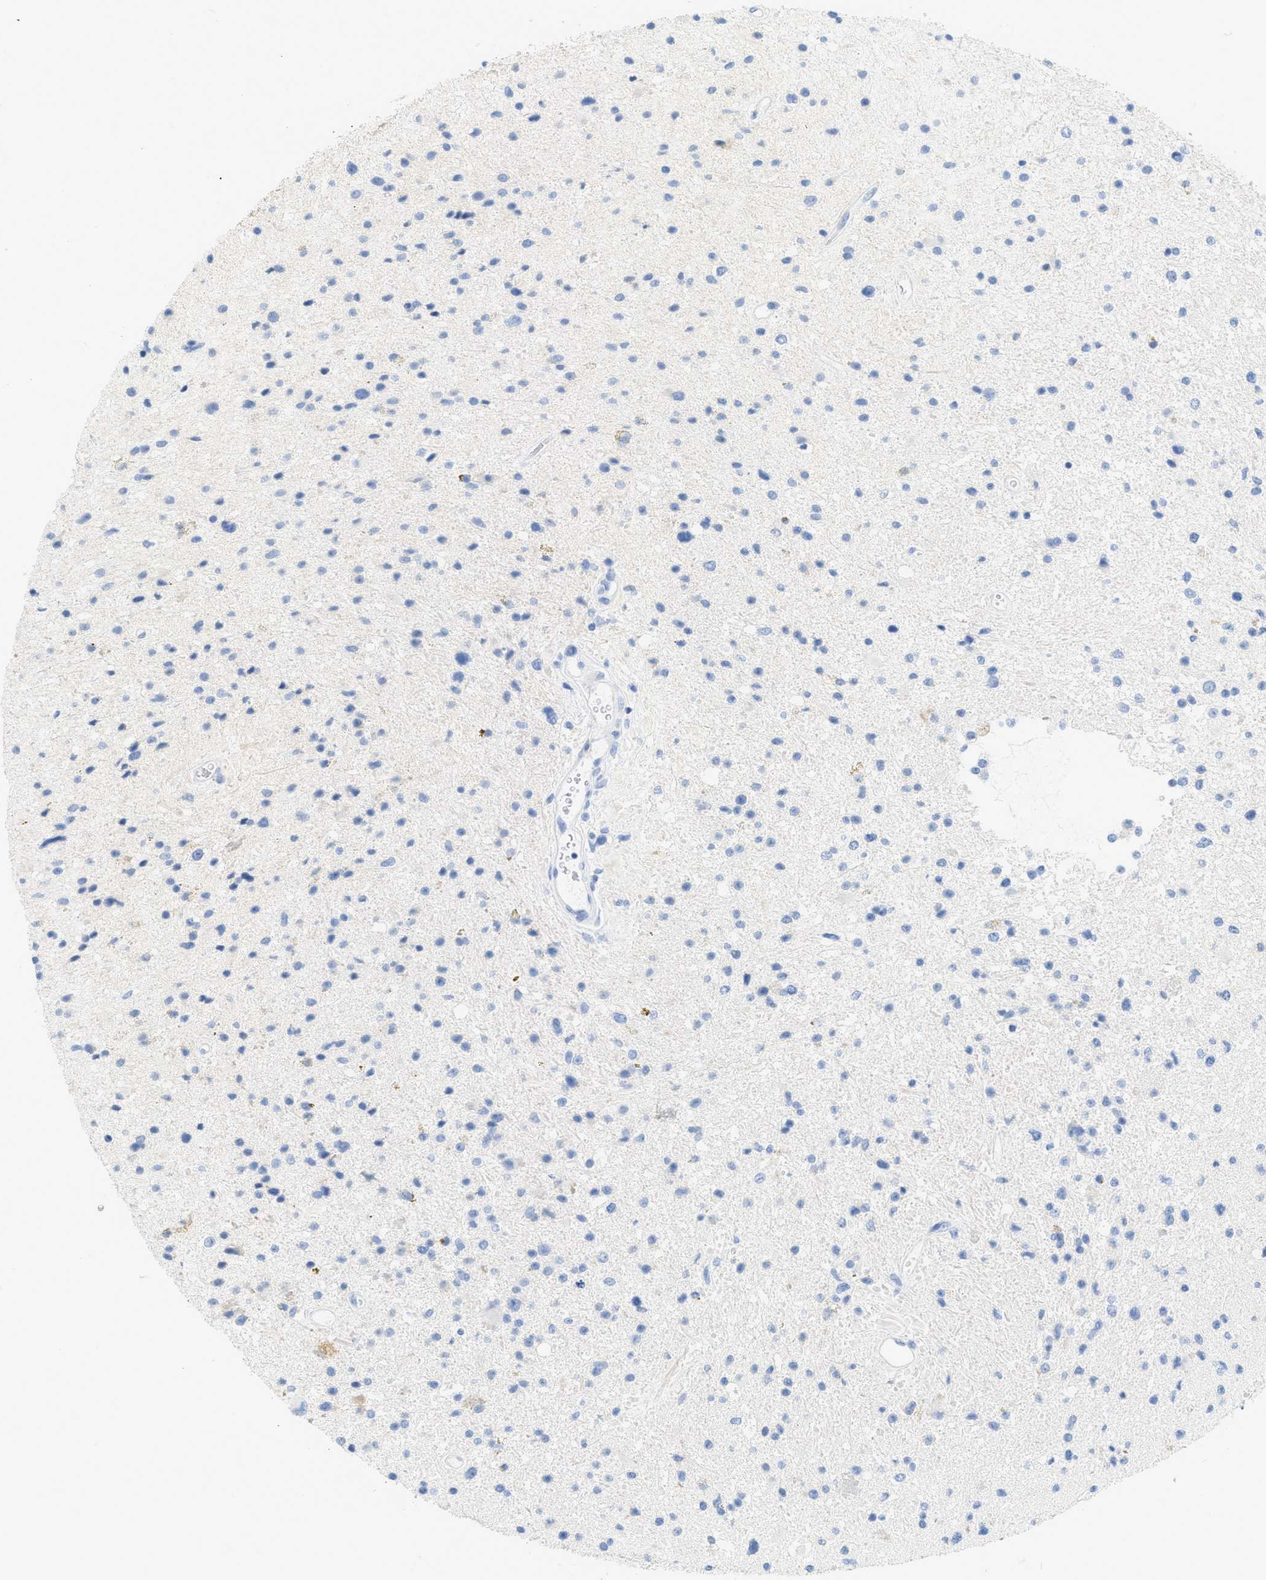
{"staining": {"intensity": "negative", "quantity": "none", "location": "none"}, "tissue": "glioma", "cell_type": "Tumor cells", "image_type": "cancer", "snomed": [{"axis": "morphology", "description": "Glioma, malignant, High grade"}, {"axis": "topography", "description": "Brain"}], "caption": "A high-resolution micrograph shows immunohistochemistry (IHC) staining of malignant glioma (high-grade), which demonstrates no significant expression in tumor cells.", "gene": "PAPPA", "patient": {"sex": "male", "age": 33}}